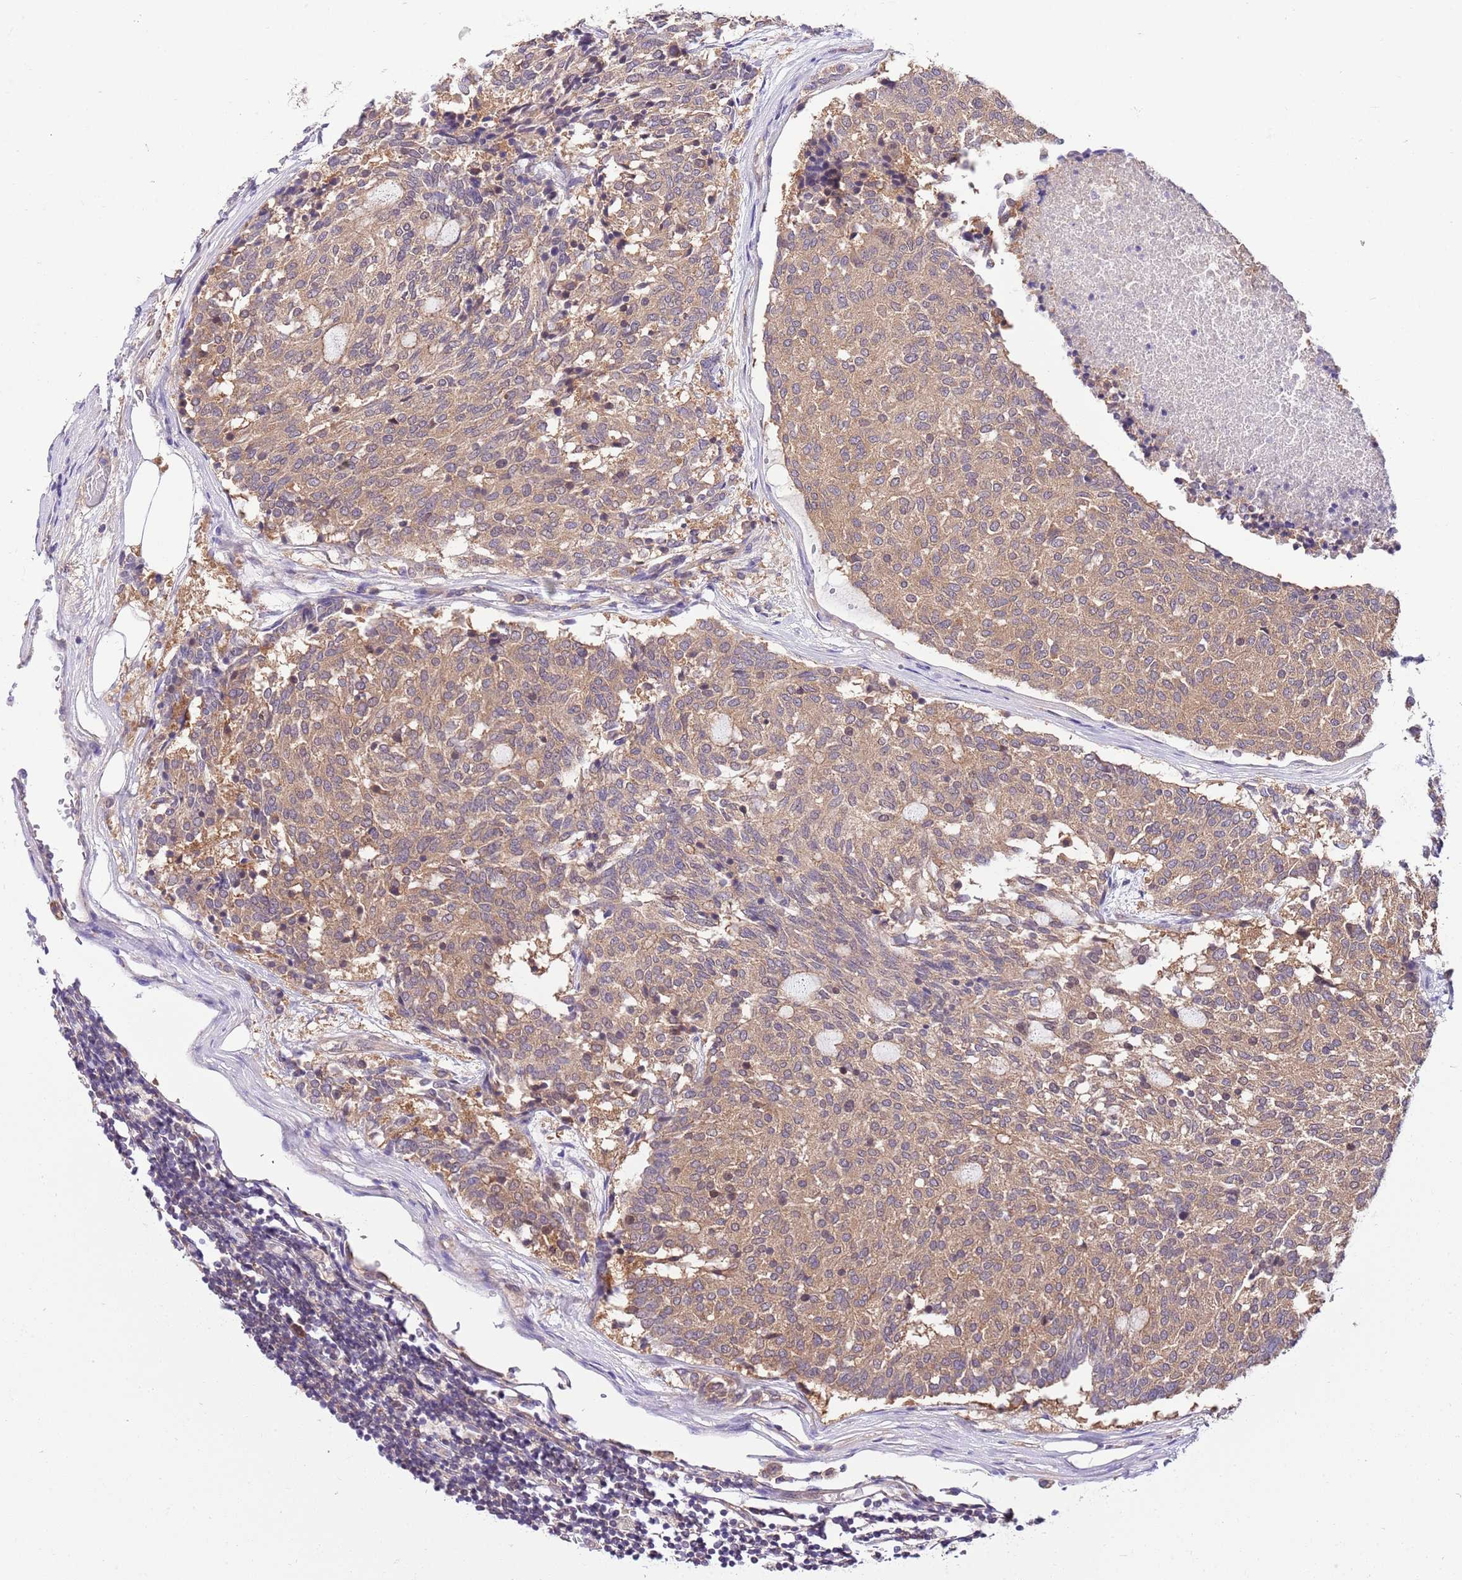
{"staining": {"intensity": "moderate", "quantity": ">75%", "location": "cytoplasmic/membranous"}, "tissue": "carcinoid", "cell_type": "Tumor cells", "image_type": "cancer", "snomed": [{"axis": "morphology", "description": "Carcinoid, malignant, NOS"}, {"axis": "topography", "description": "Pancreas"}], "caption": "Protein expression analysis of human carcinoid reveals moderate cytoplasmic/membranous staining in approximately >75% of tumor cells. Ihc stains the protein in brown and the nuclei are stained blue.", "gene": "DONSON", "patient": {"sex": "female", "age": 54}}